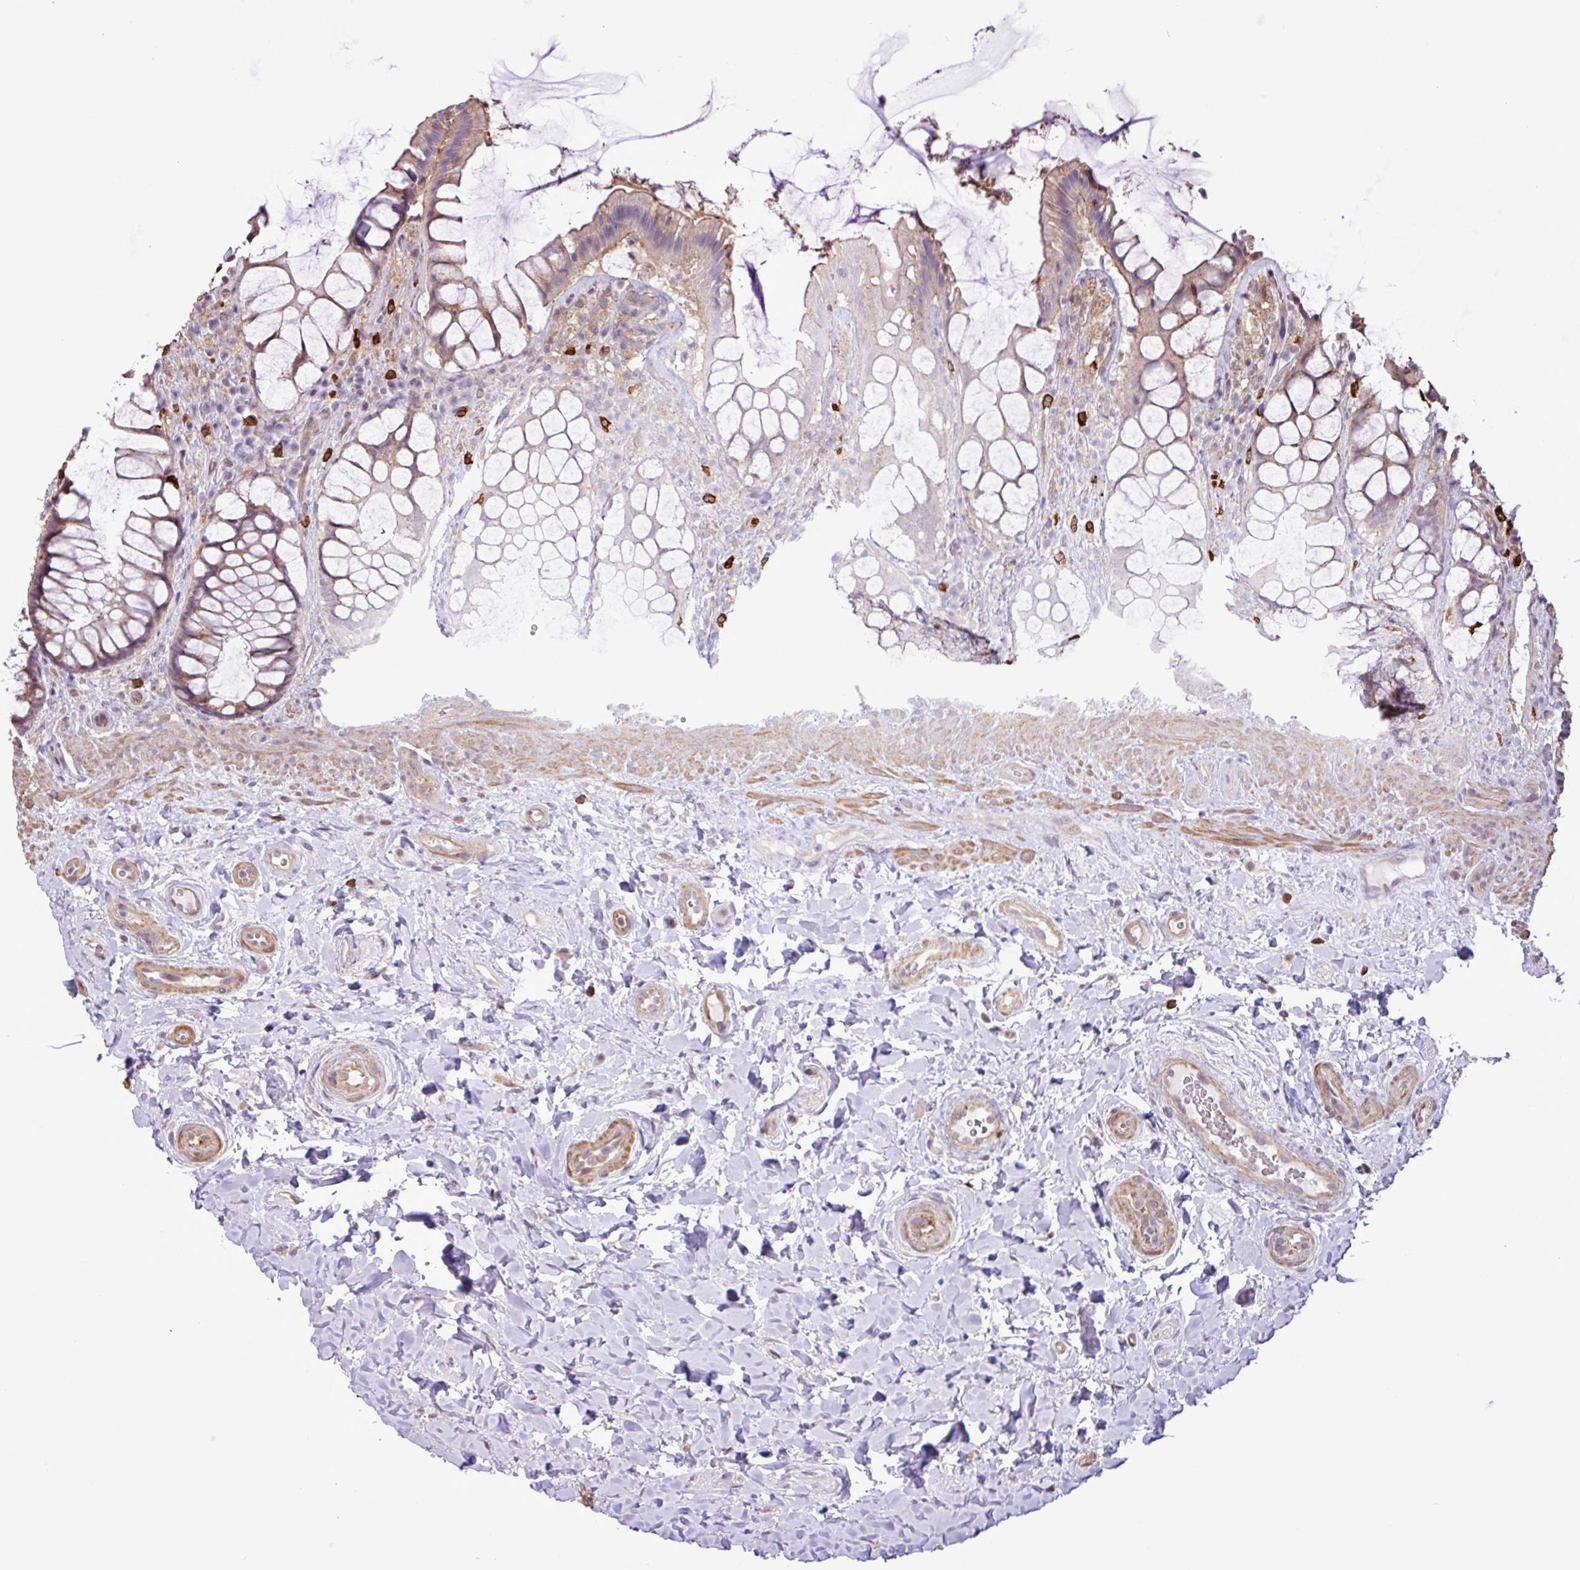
{"staining": {"intensity": "weak", "quantity": ">75%", "location": "cytoplasmic/membranous"}, "tissue": "rectum", "cell_type": "Glandular cells", "image_type": "normal", "snomed": [{"axis": "morphology", "description": "Normal tissue, NOS"}, {"axis": "topography", "description": "Rectum"}], "caption": "Immunohistochemical staining of normal human rectum shows weak cytoplasmic/membranous protein positivity in about >75% of glandular cells. The protein of interest is shown in brown color, while the nuclei are stained blue.", "gene": "CHST11", "patient": {"sex": "female", "age": 58}}